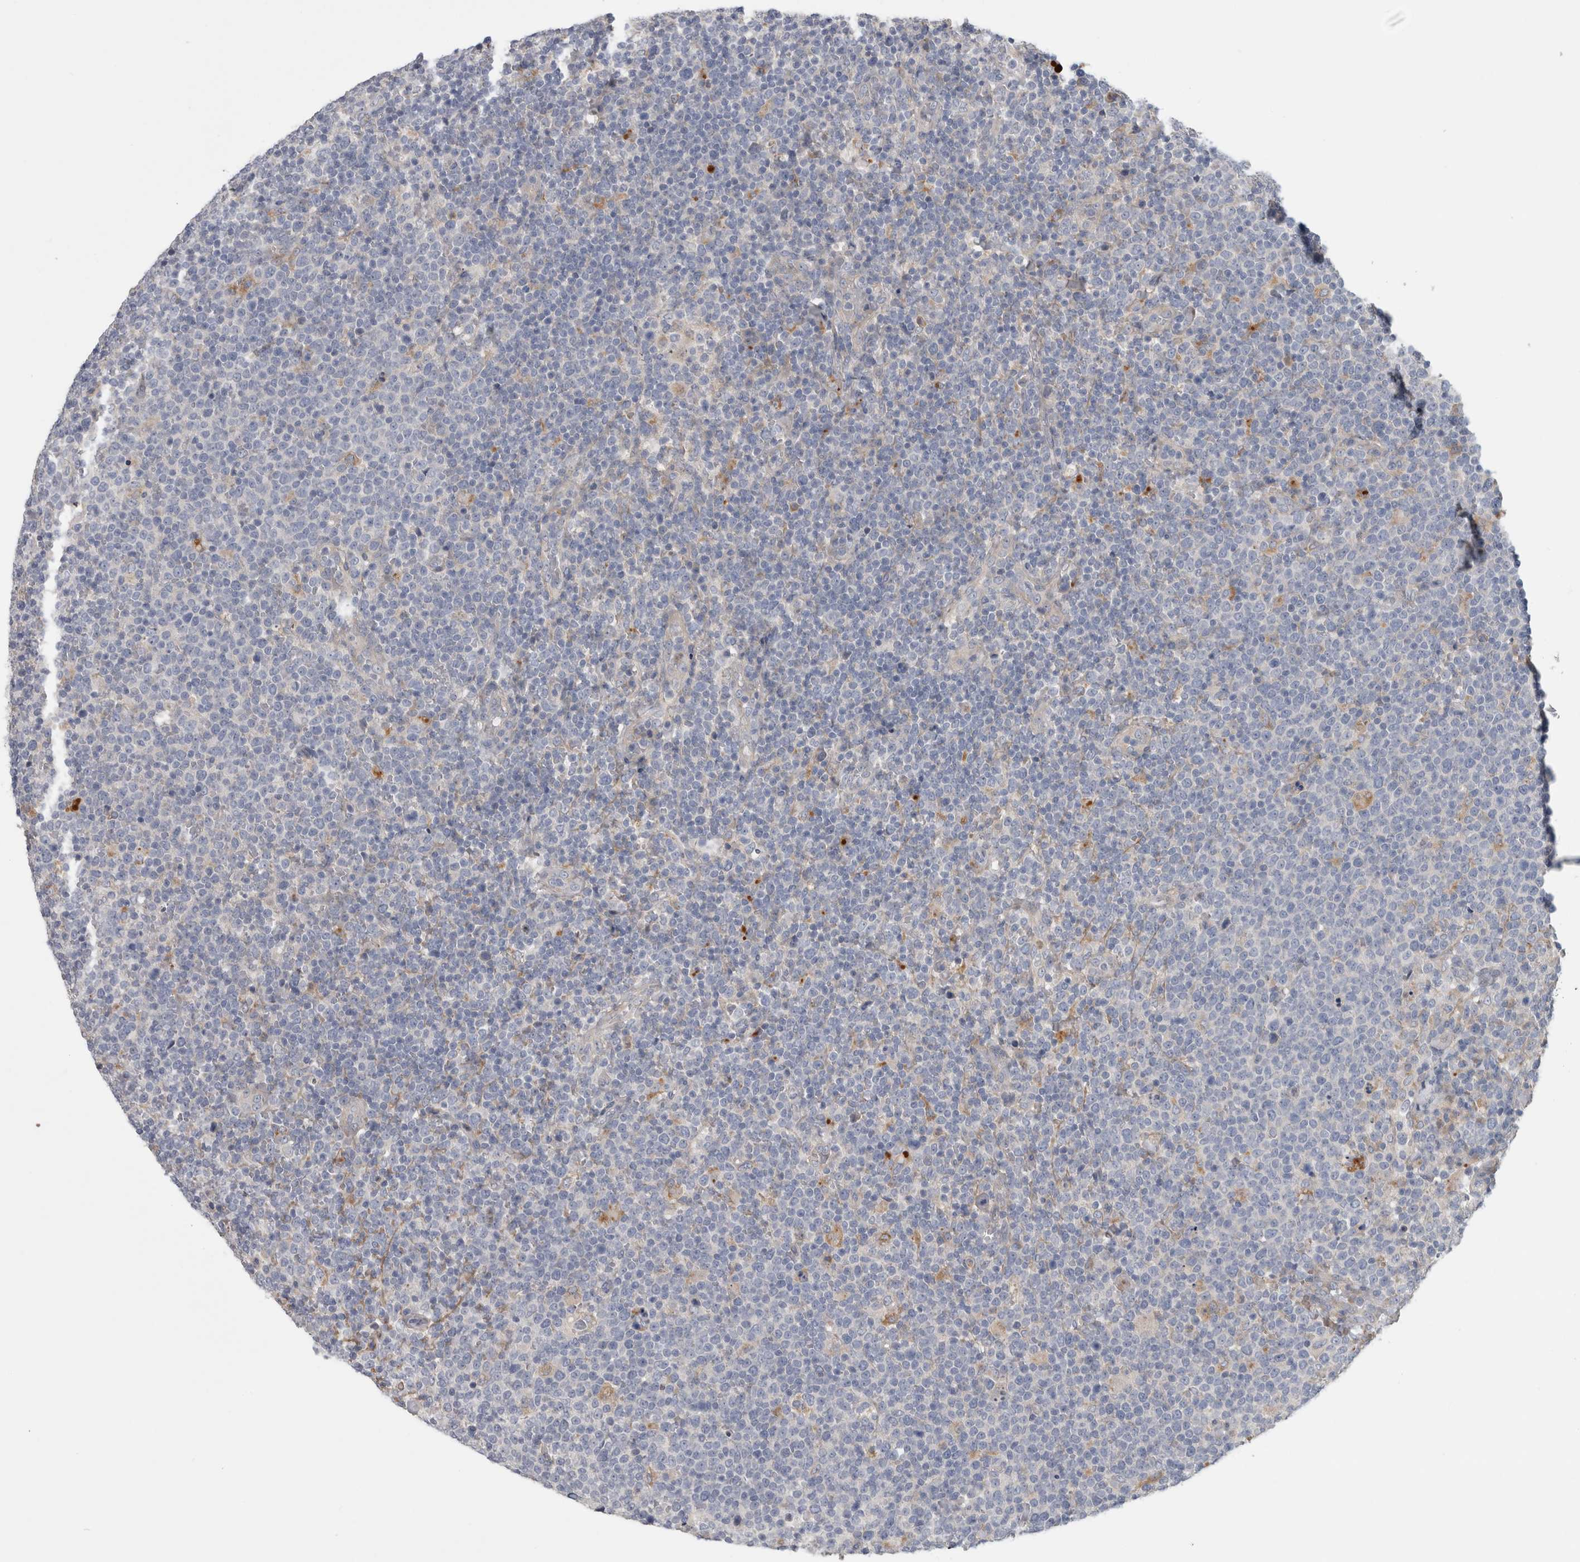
{"staining": {"intensity": "negative", "quantity": "none", "location": "none"}, "tissue": "lymphoma", "cell_type": "Tumor cells", "image_type": "cancer", "snomed": [{"axis": "morphology", "description": "Malignant lymphoma, non-Hodgkin's type, High grade"}, {"axis": "topography", "description": "Lymph node"}], "caption": "Histopathology image shows no significant protein positivity in tumor cells of lymphoma.", "gene": "ATXN2", "patient": {"sex": "male", "age": 61}}